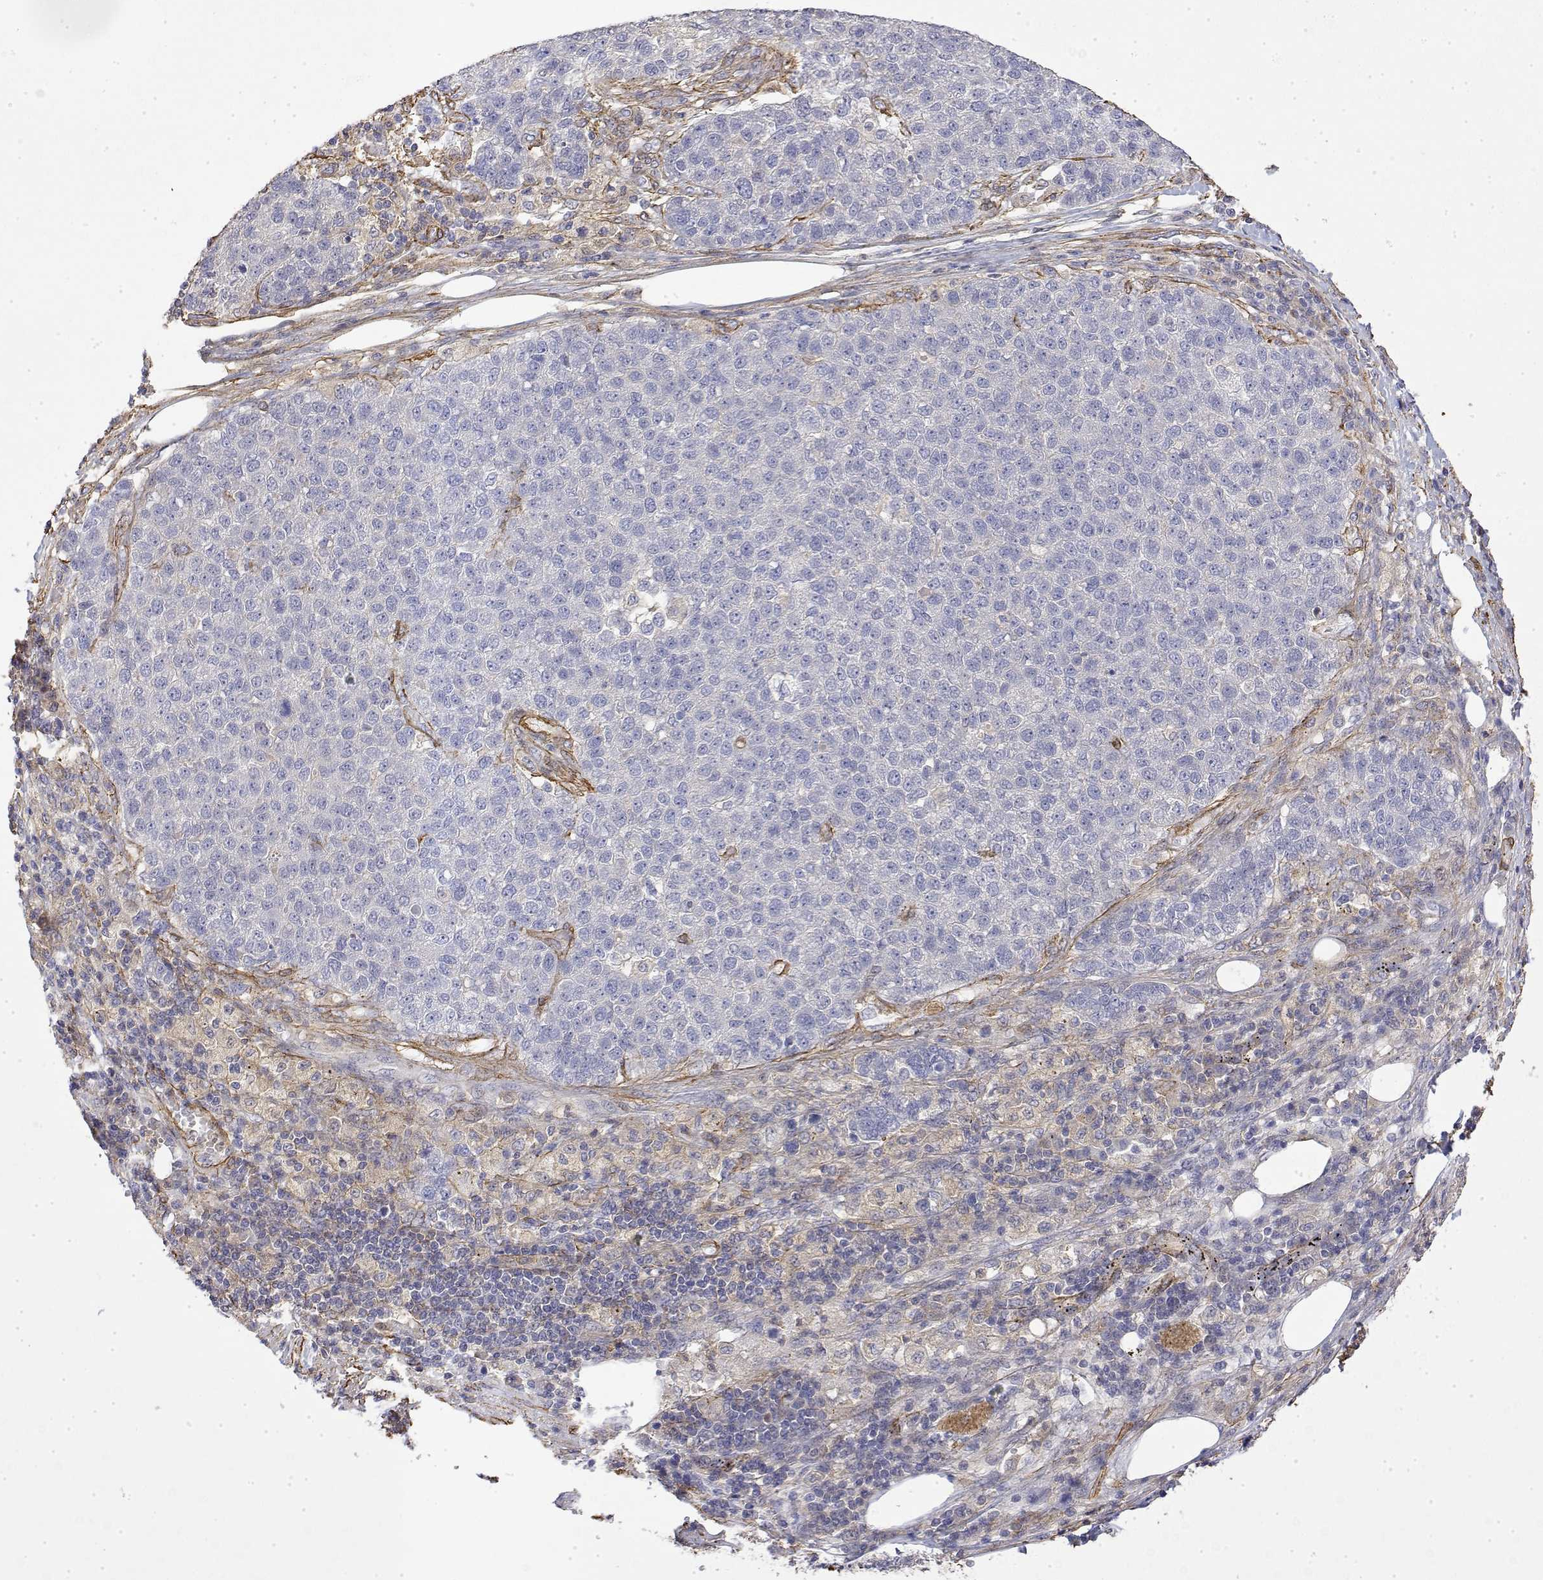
{"staining": {"intensity": "negative", "quantity": "none", "location": "none"}, "tissue": "pancreatic cancer", "cell_type": "Tumor cells", "image_type": "cancer", "snomed": [{"axis": "morphology", "description": "Adenocarcinoma, NOS"}, {"axis": "topography", "description": "Pancreas"}], "caption": "This is an immunohistochemistry image of human pancreatic cancer (adenocarcinoma). There is no positivity in tumor cells.", "gene": "SOWAHD", "patient": {"sex": "female", "age": 61}}